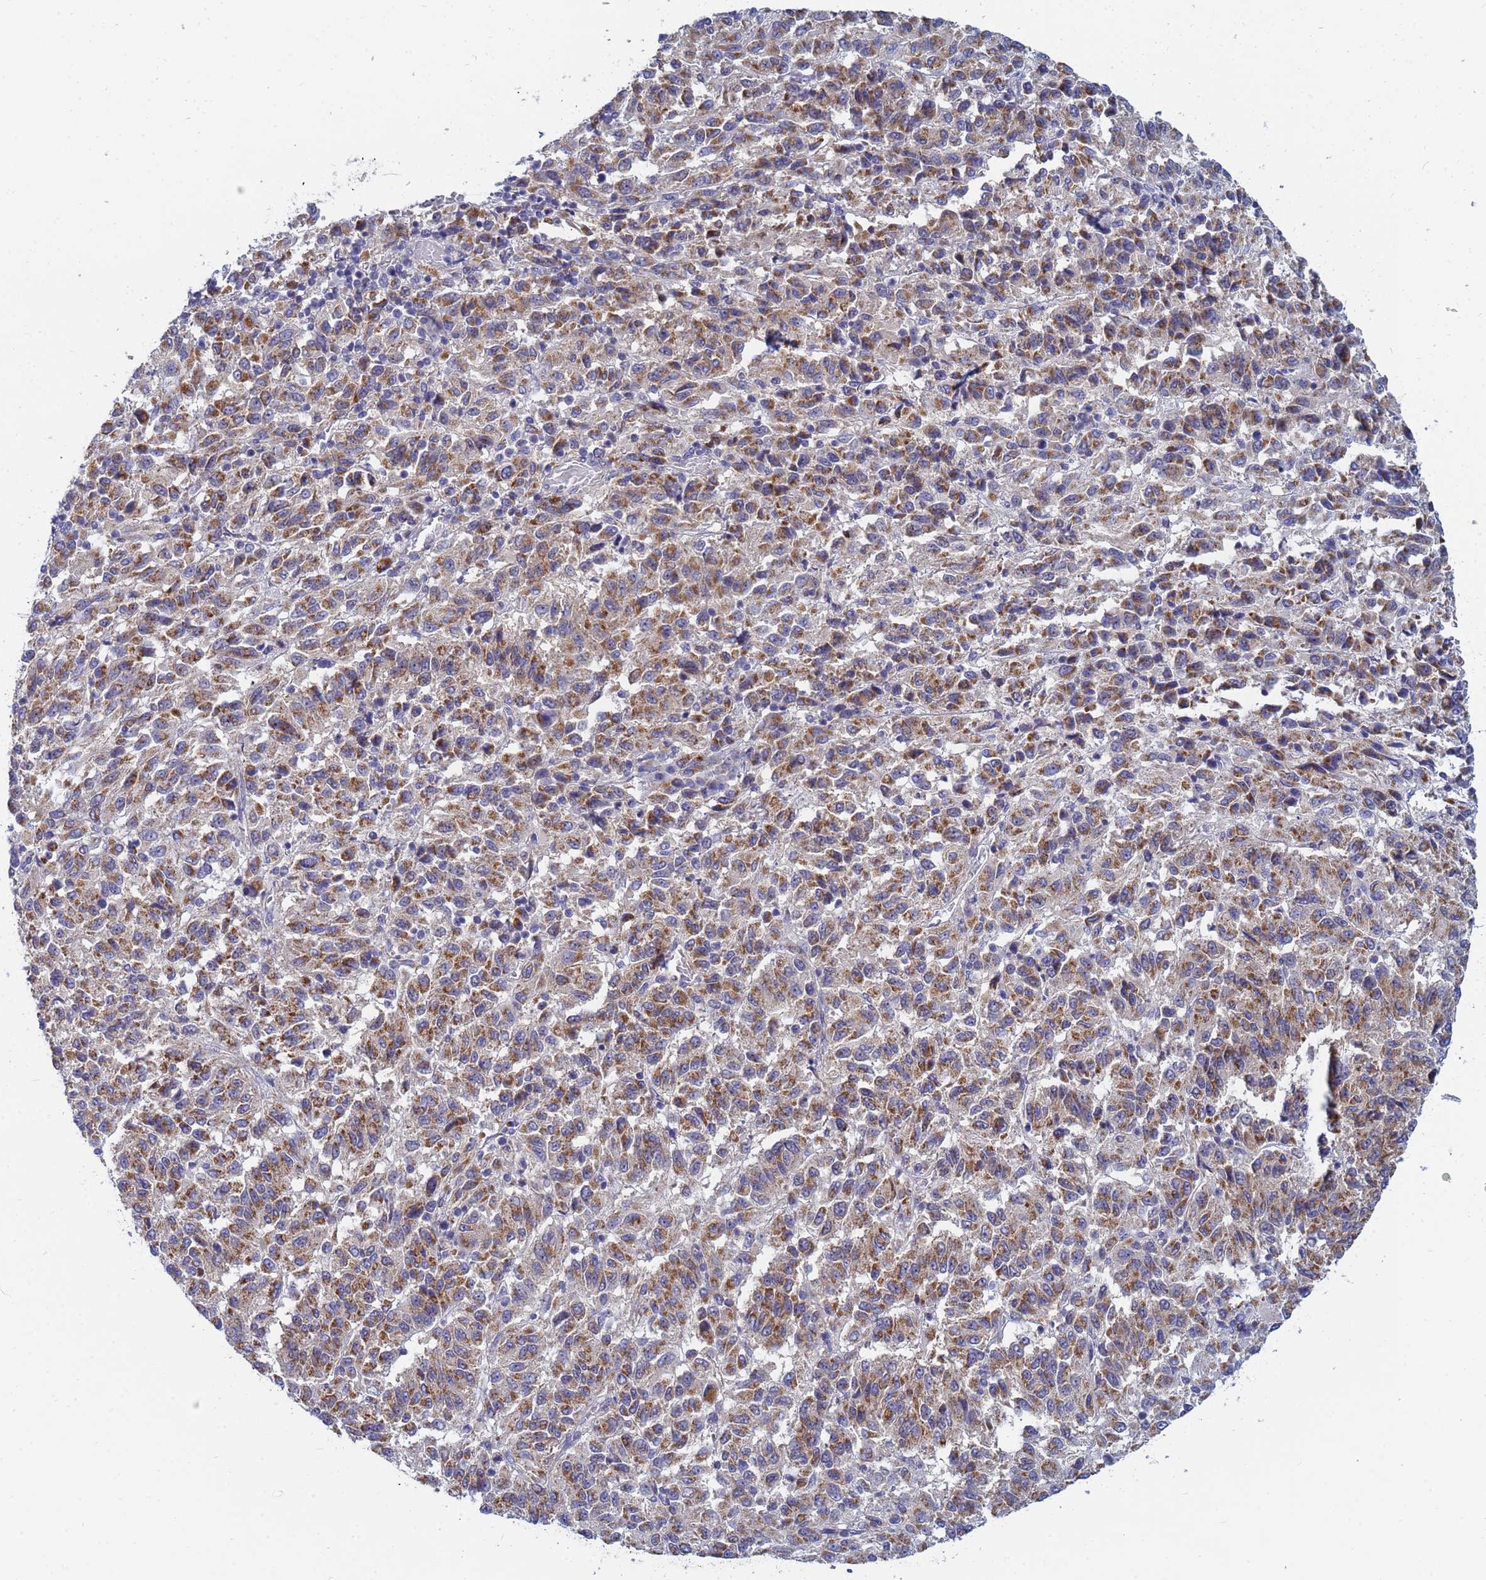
{"staining": {"intensity": "moderate", "quantity": ">75%", "location": "cytoplasmic/membranous"}, "tissue": "melanoma", "cell_type": "Tumor cells", "image_type": "cancer", "snomed": [{"axis": "morphology", "description": "Malignant melanoma, Metastatic site"}, {"axis": "topography", "description": "Lung"}], "caption": "High-power microscopy captured an immunohistochemistry histopathology image of malignant melanoma (metastatic site), revealing moderate cytoplasmic/membranous expression in about >75% of tumor cells.", "gene": "SDR39U1", "patient": {"sex": "male", "age": 64}}